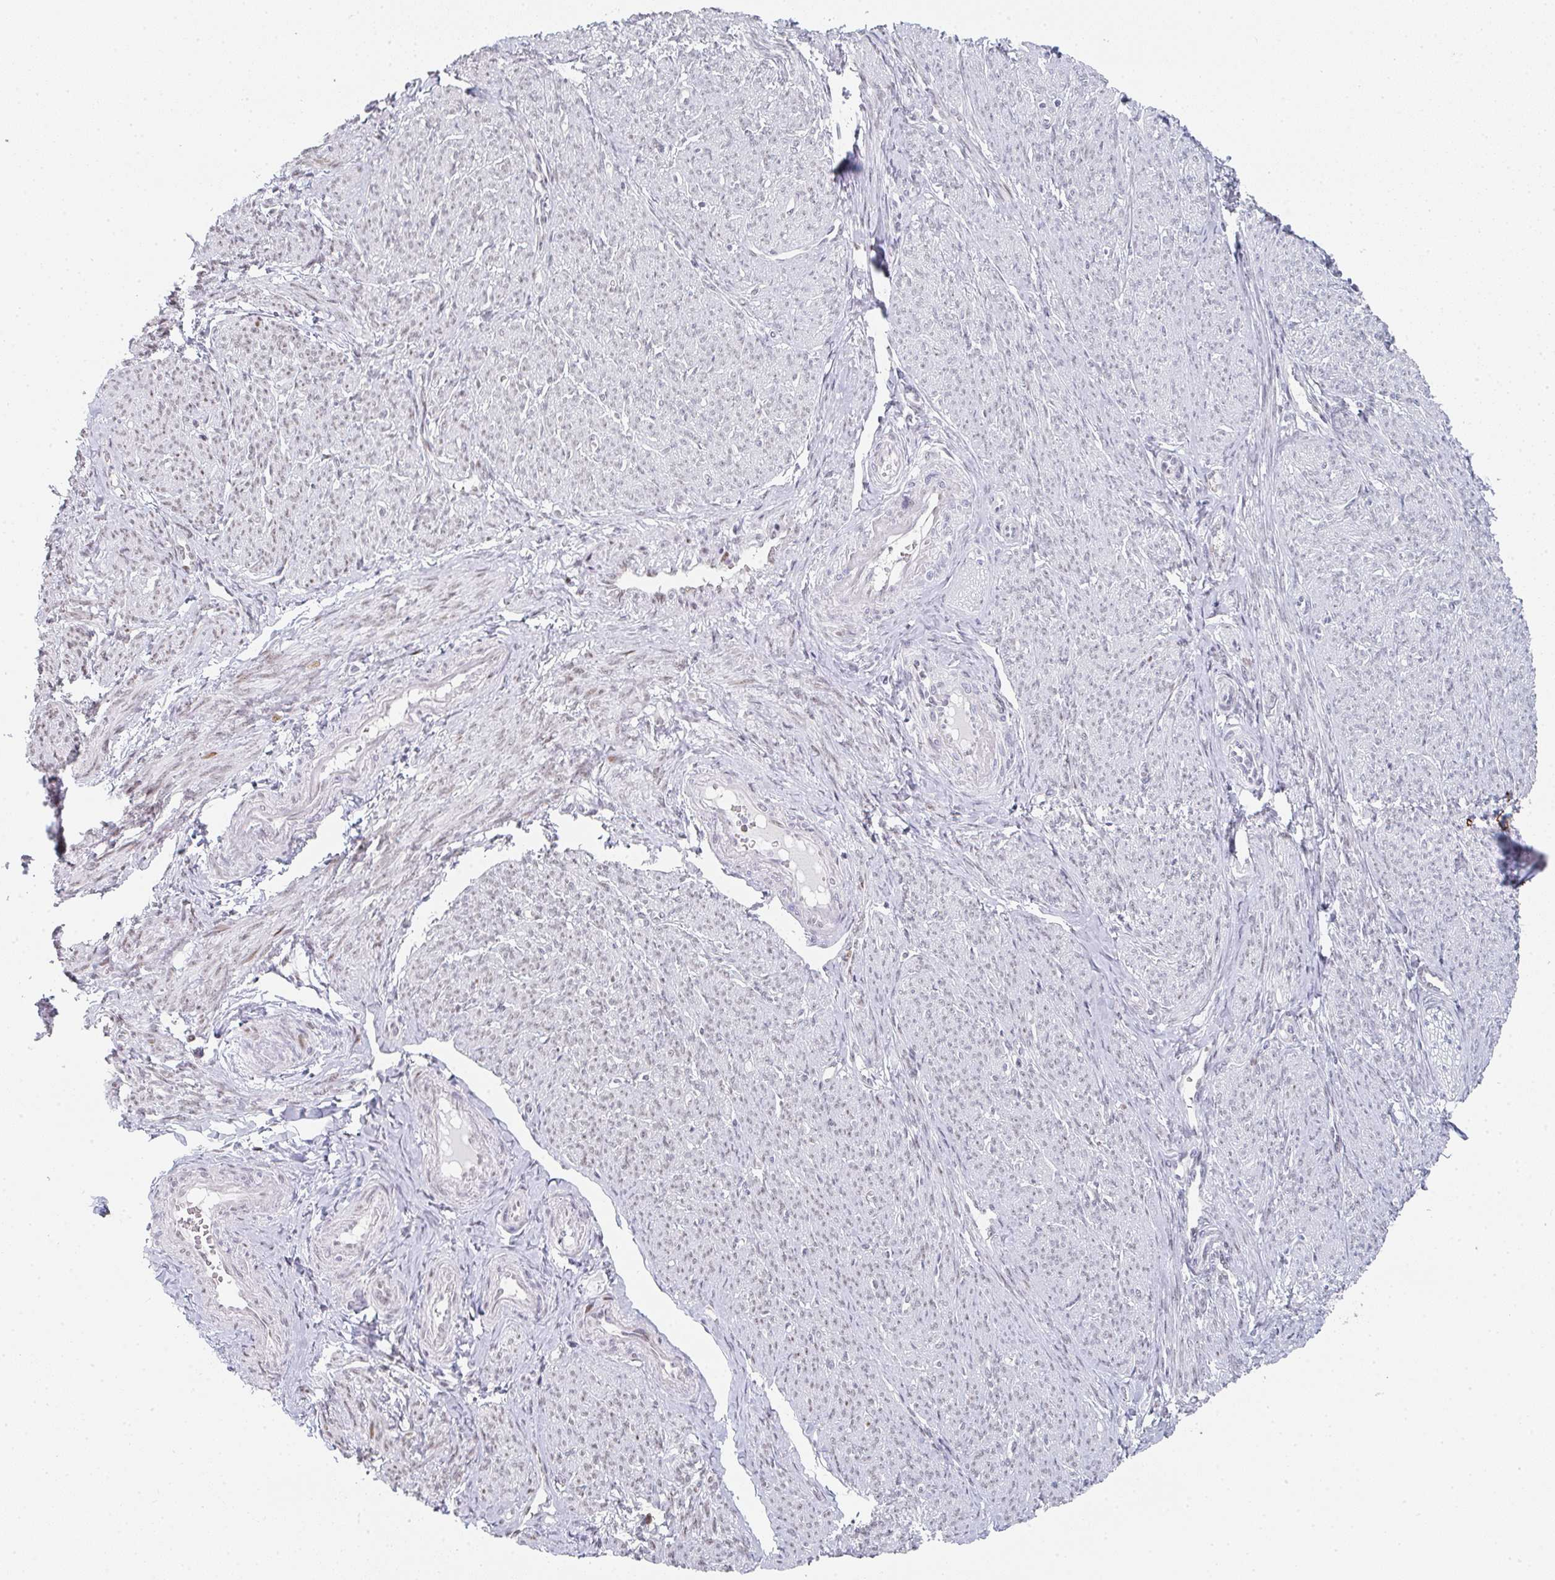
{"staining": {"intensity": "moderate", "quantity": "25%-75%", "location": "nuclear"}, "tissue": "smooth muscle", "cell_type": "Smooth muscle cells", "image_type": "normal", "snomed": [{"axis": "morphology", "description": "Normal tissue, NOS"}, {"axis": "topography", "description": "Smooth muscle"}], "caption": "IHC image of normal smooth muscle: human smooth muscle stained using immunohistochemistry demonstrates medium levels of moderate protein expression localized specifically in the nuclear of smooth muscle cells, appearing as a nuclear brown color.", "gene": "POU2AF2", "patient": {"sex": "female", "age": 65}}